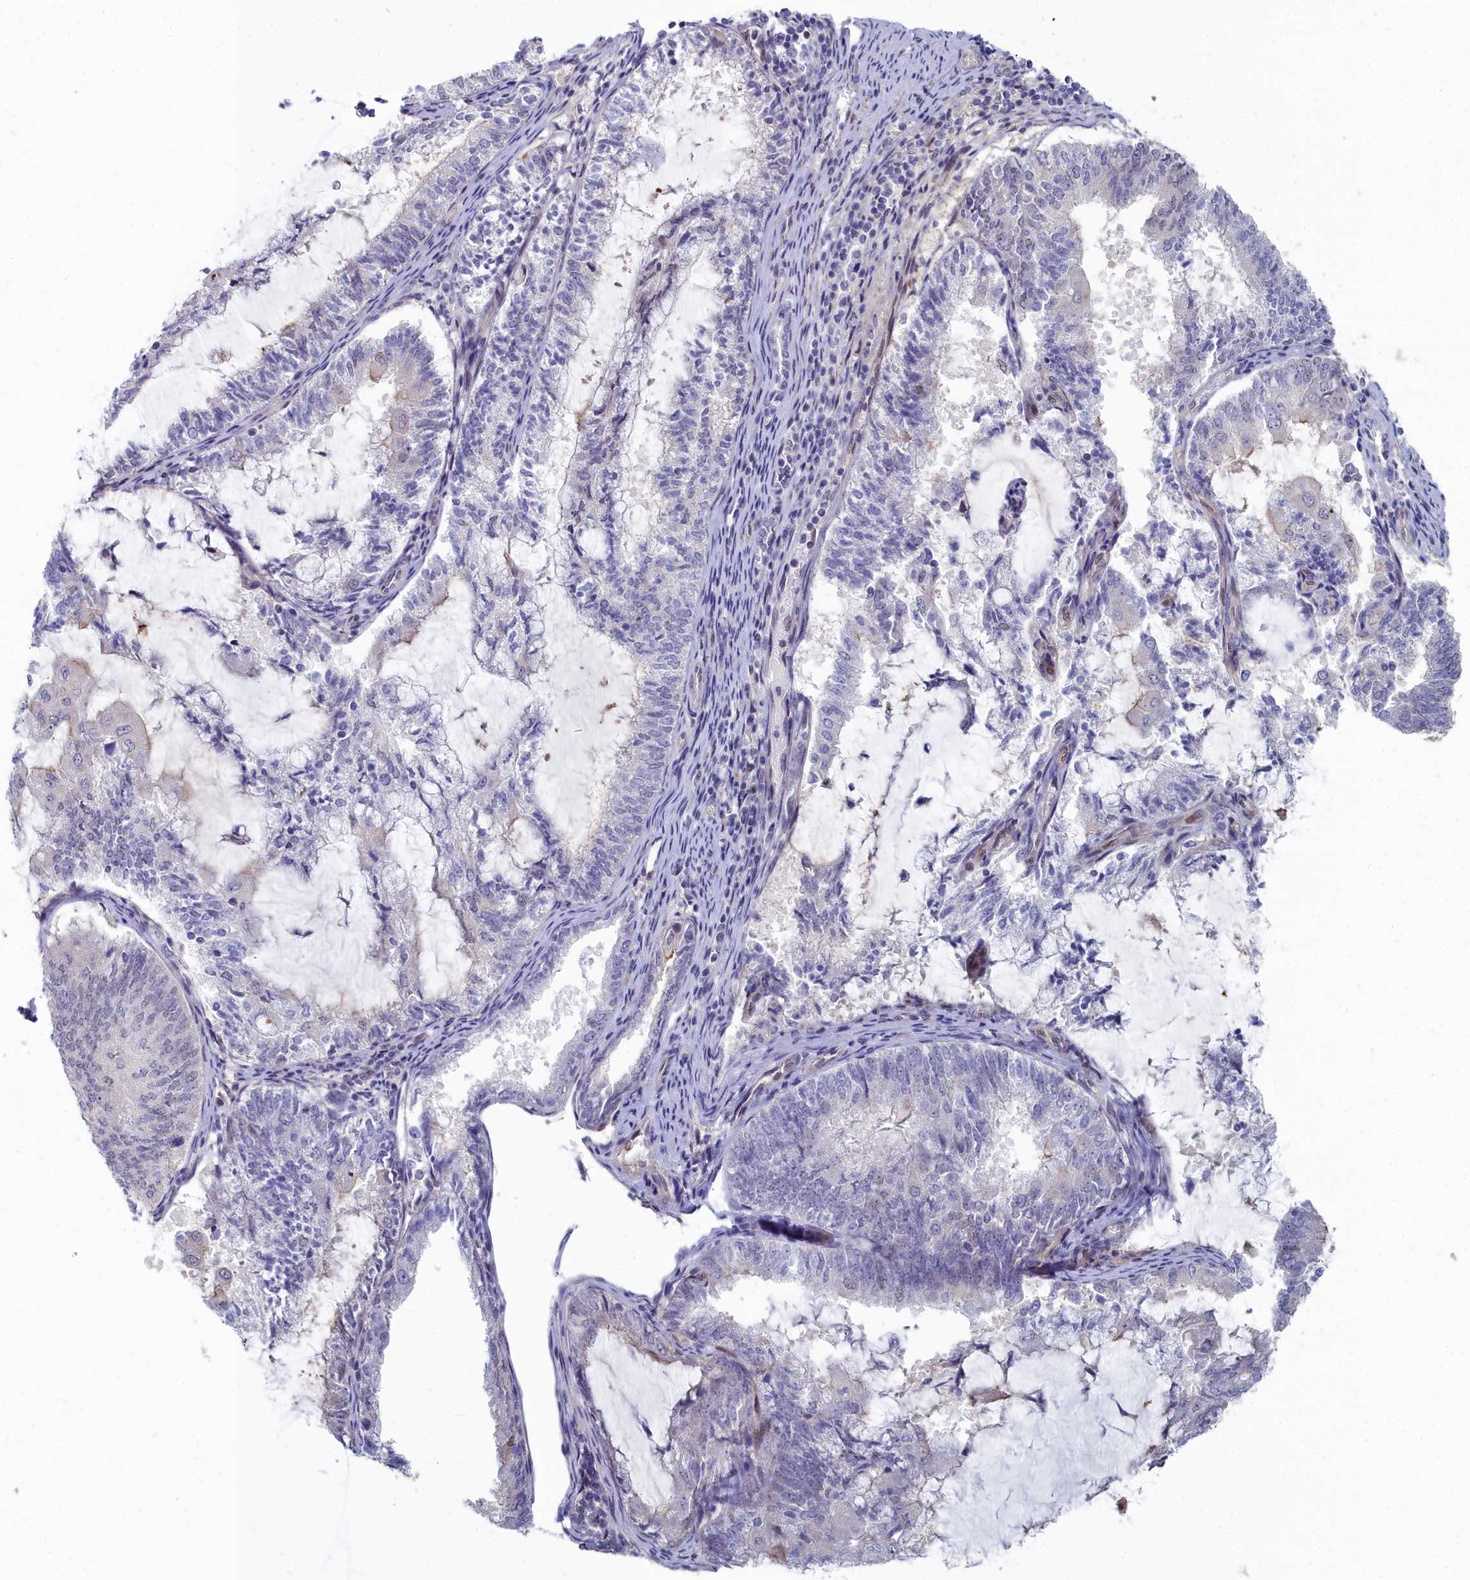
{"staining": {"intensity": "moderate", "quantity": "<25%", "location": "nuclear"}, "tissue": "endometrial cancer", "cell_type": "Tumor cells", "image_type": "cancer", "snomed": [{"axis": "morphology", "description": "Adenocarcinoma, NOS"}, {"axis": "topography", "description": "Endometrium"}], "caption": "A histopathology image of endometrial cancer stained for a protein shows moderate nuclear brown staining in tumor cells.", "gene": "RPS27A", "patient": {"sex": "female", "age": 81}}